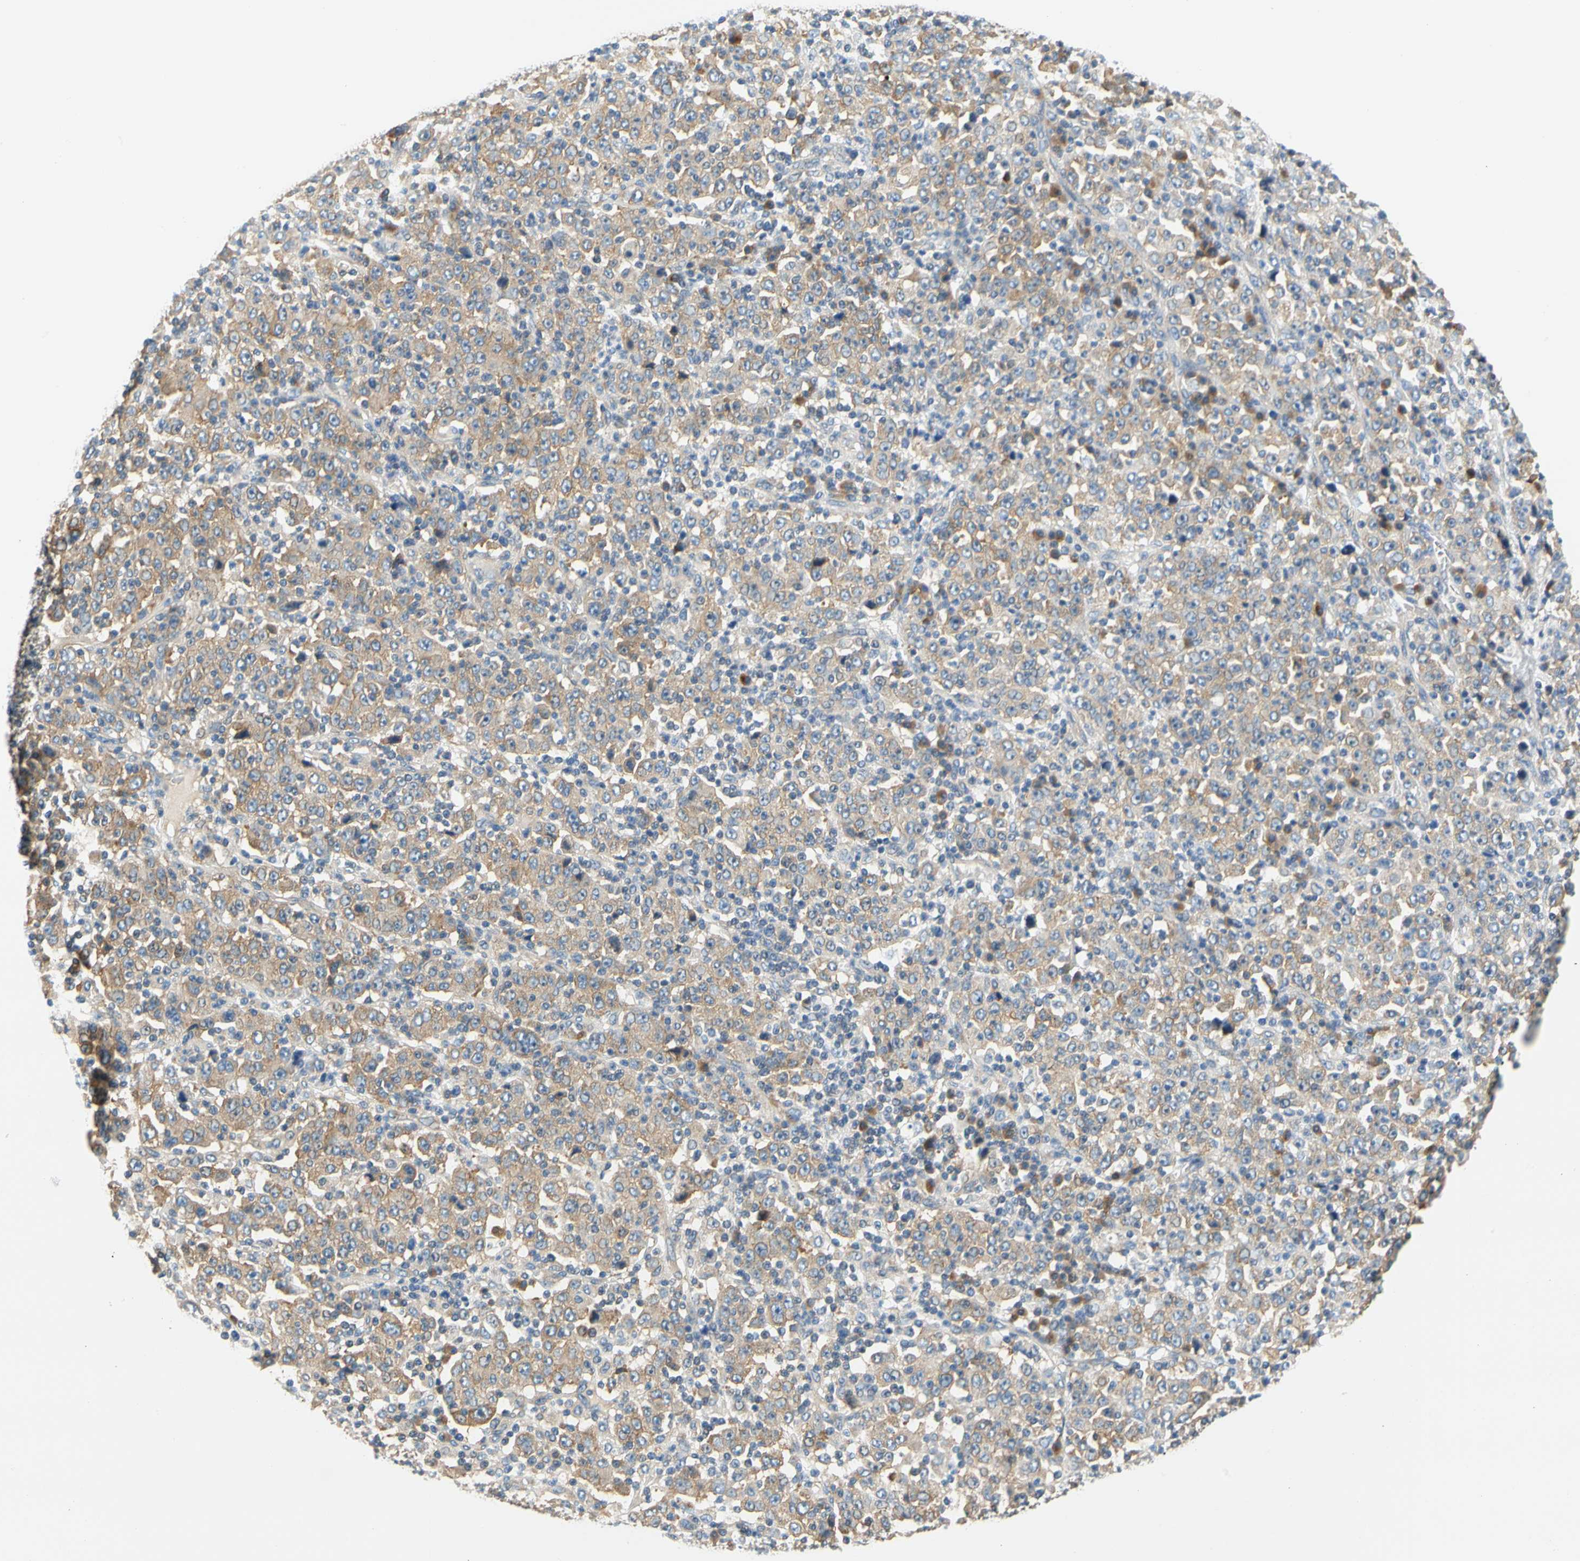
{"staining": {"intensity": "moderate", "quantity": ">75%", "location": "cytoplasmic/membranous"}, "tissue": "stomach cancer", "cell_type": "Tumor cells", "image_type": "cancer", "snomed": [{"axis": "morphology", "description": "Normal tissue, NOS"}, {"axis": "morphology", "description": "Adenocarcinoma, NOS"}, {"axis": "topography", "description": "Stomach, upper"}, {"axis": "topography", "description": "Stomach"}], "caption": "Stomach cancer tissue exhibits moderate cytoplasmic/membranous expression in approximately >75% of tumor cells", "gene": "LRRC47", "patient": {"sex": "male", "age": 59}}